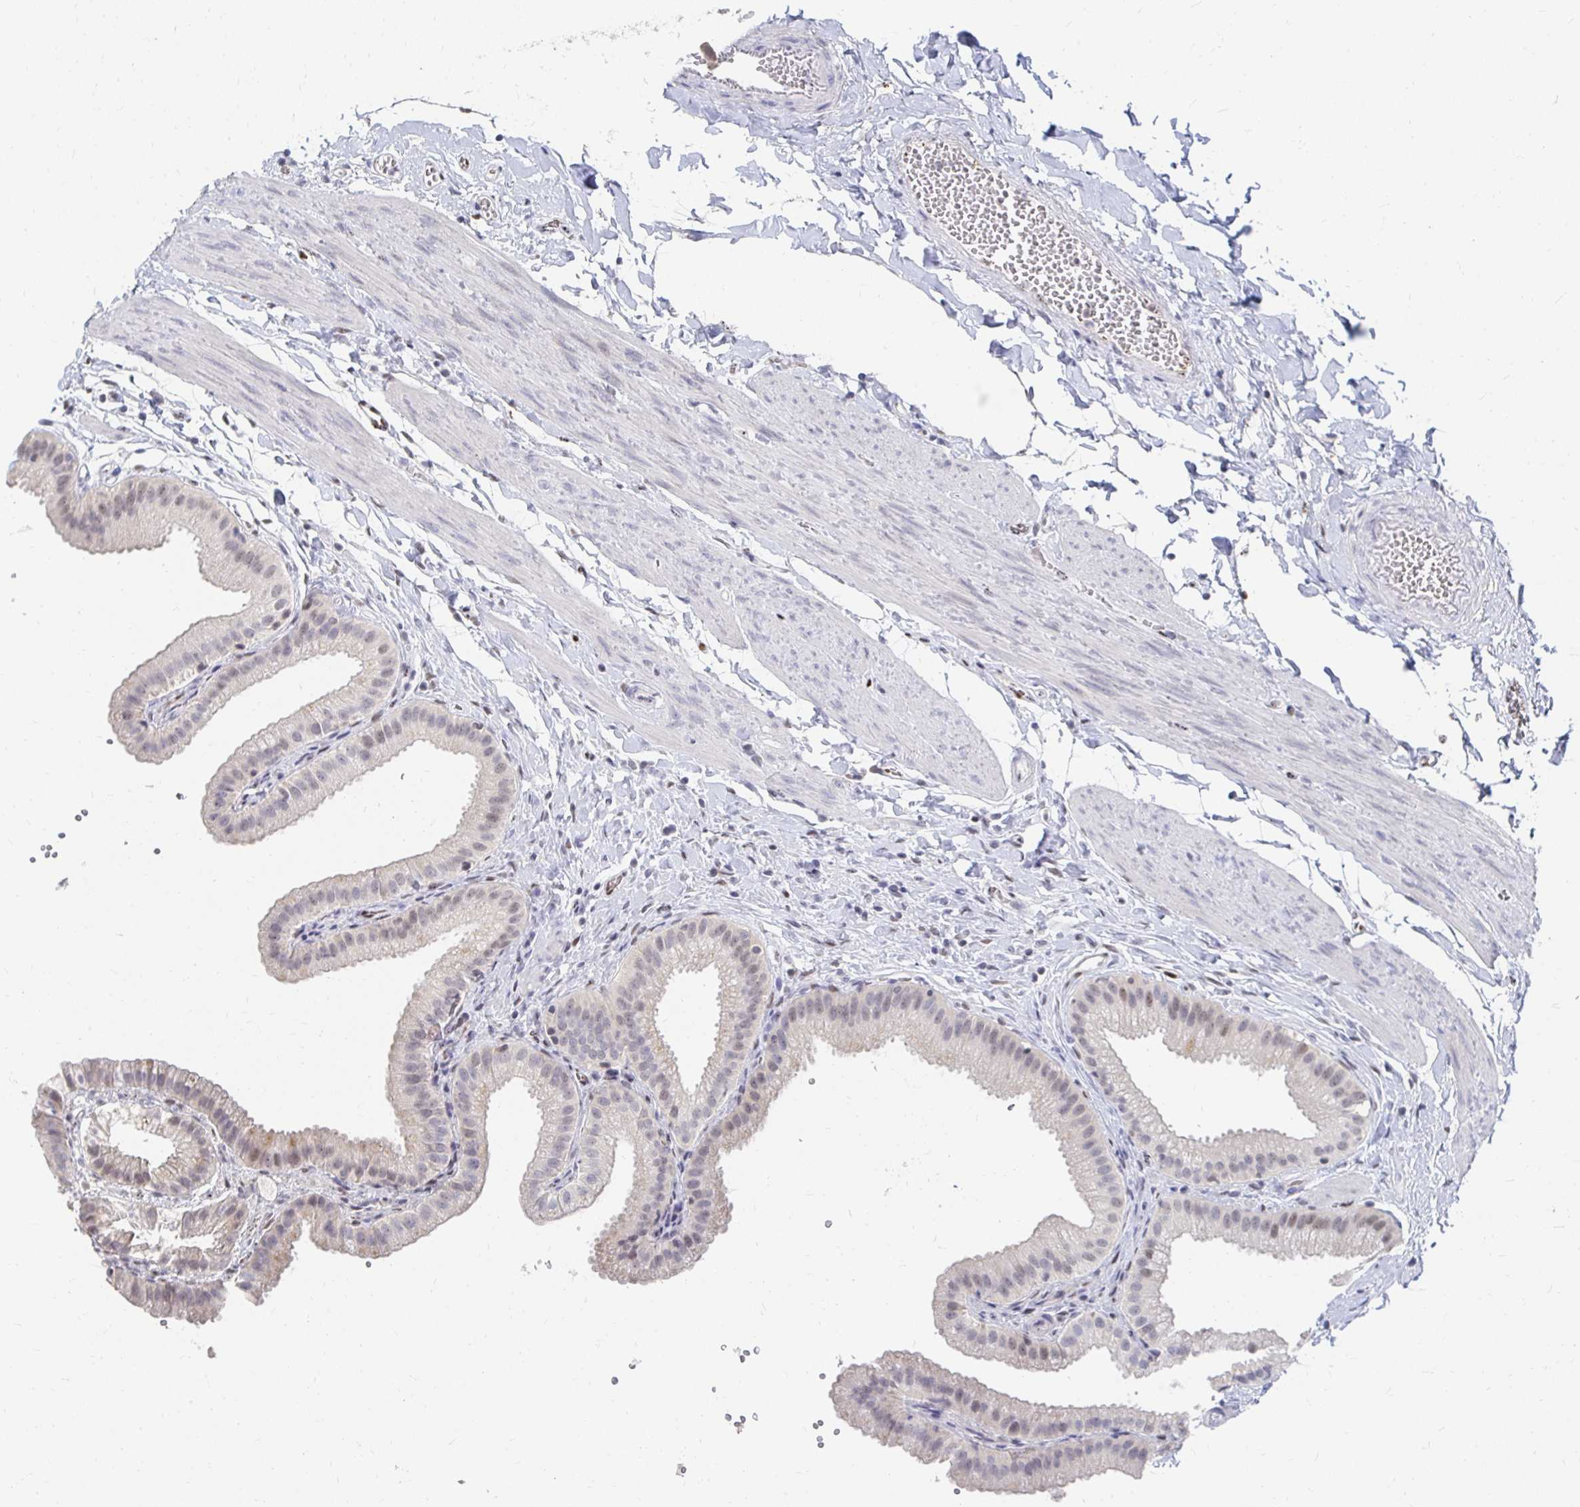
{"staining": {"intensity": "moderate", "quantity": "<25%", "location": "nuclear"}, "tissue": "gallbladder", "cell_type": "Glandular cells", "image_type": "normal", "snomed": [{"axis": "morphology", "description": "Normal tissue, NOS"}, {"axis": "topography", "description": "Gallbladder"}], "caption": "Immunohistochemical staining of unremarkable gallbladder exhibits moderate nuclear protein positivity in approximately <25% of glandular cells.", "gene": "CLIC3", "patient": {"sex": "female", "age": 63}}